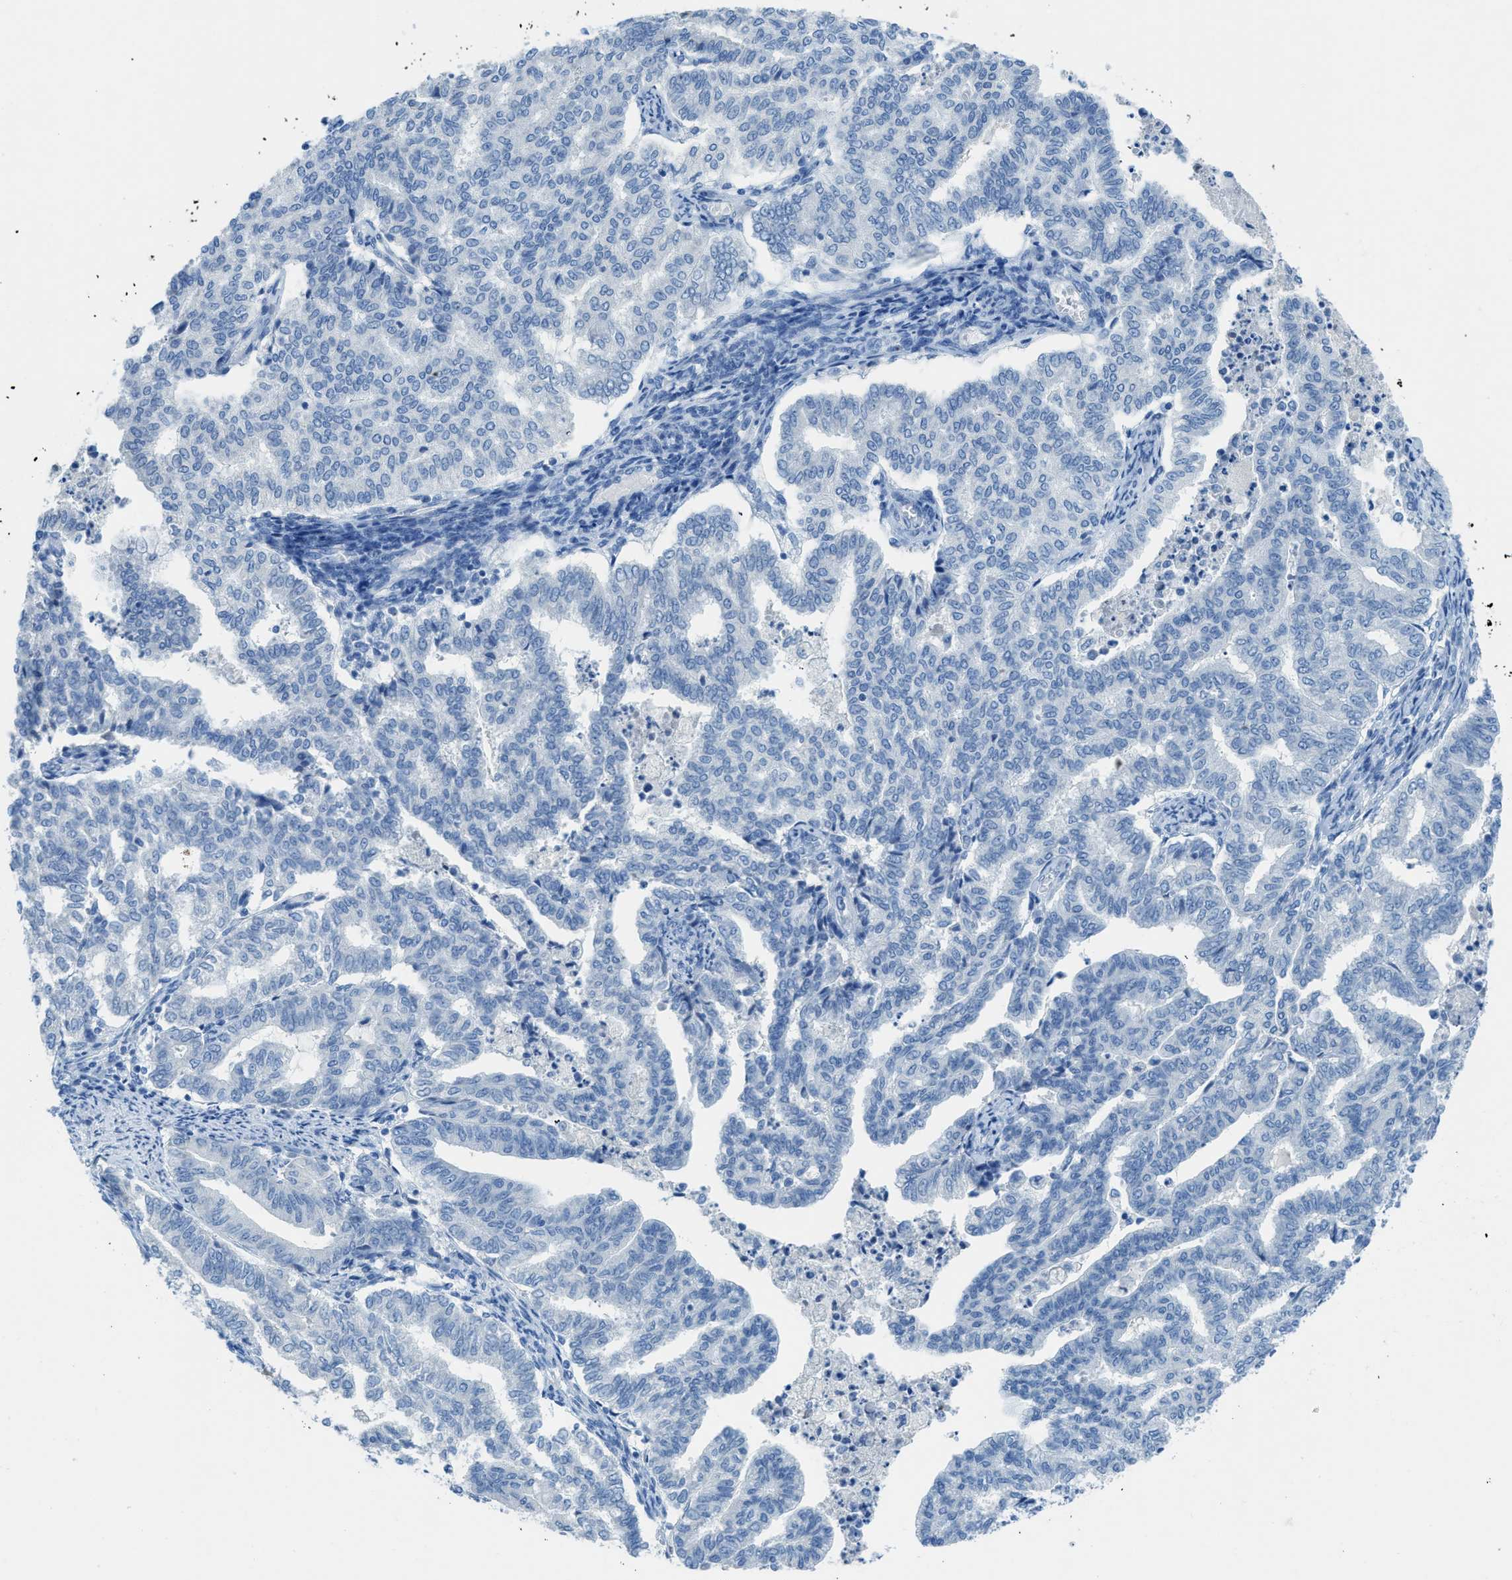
{"staining": {"intensity": "negative", "quantity": "none", "location": "none"}, "tissue": "endometrial cancer", "cell_type": "Tumor cells", "image_type": "cancer", "snomed": [{"axis": "morphology", "description": "Adenocarcinoma, NOS"}, {"axis": "topography", "description": "Endometrium"}], "caption": "Human endometrial cancer (adenocarcinoma) stained for a protein using immunohistochemistry (IHC) displays no staining in tumor cells.", "gene": "ACAN", "patient": {"sex": "female", "age": 79}}